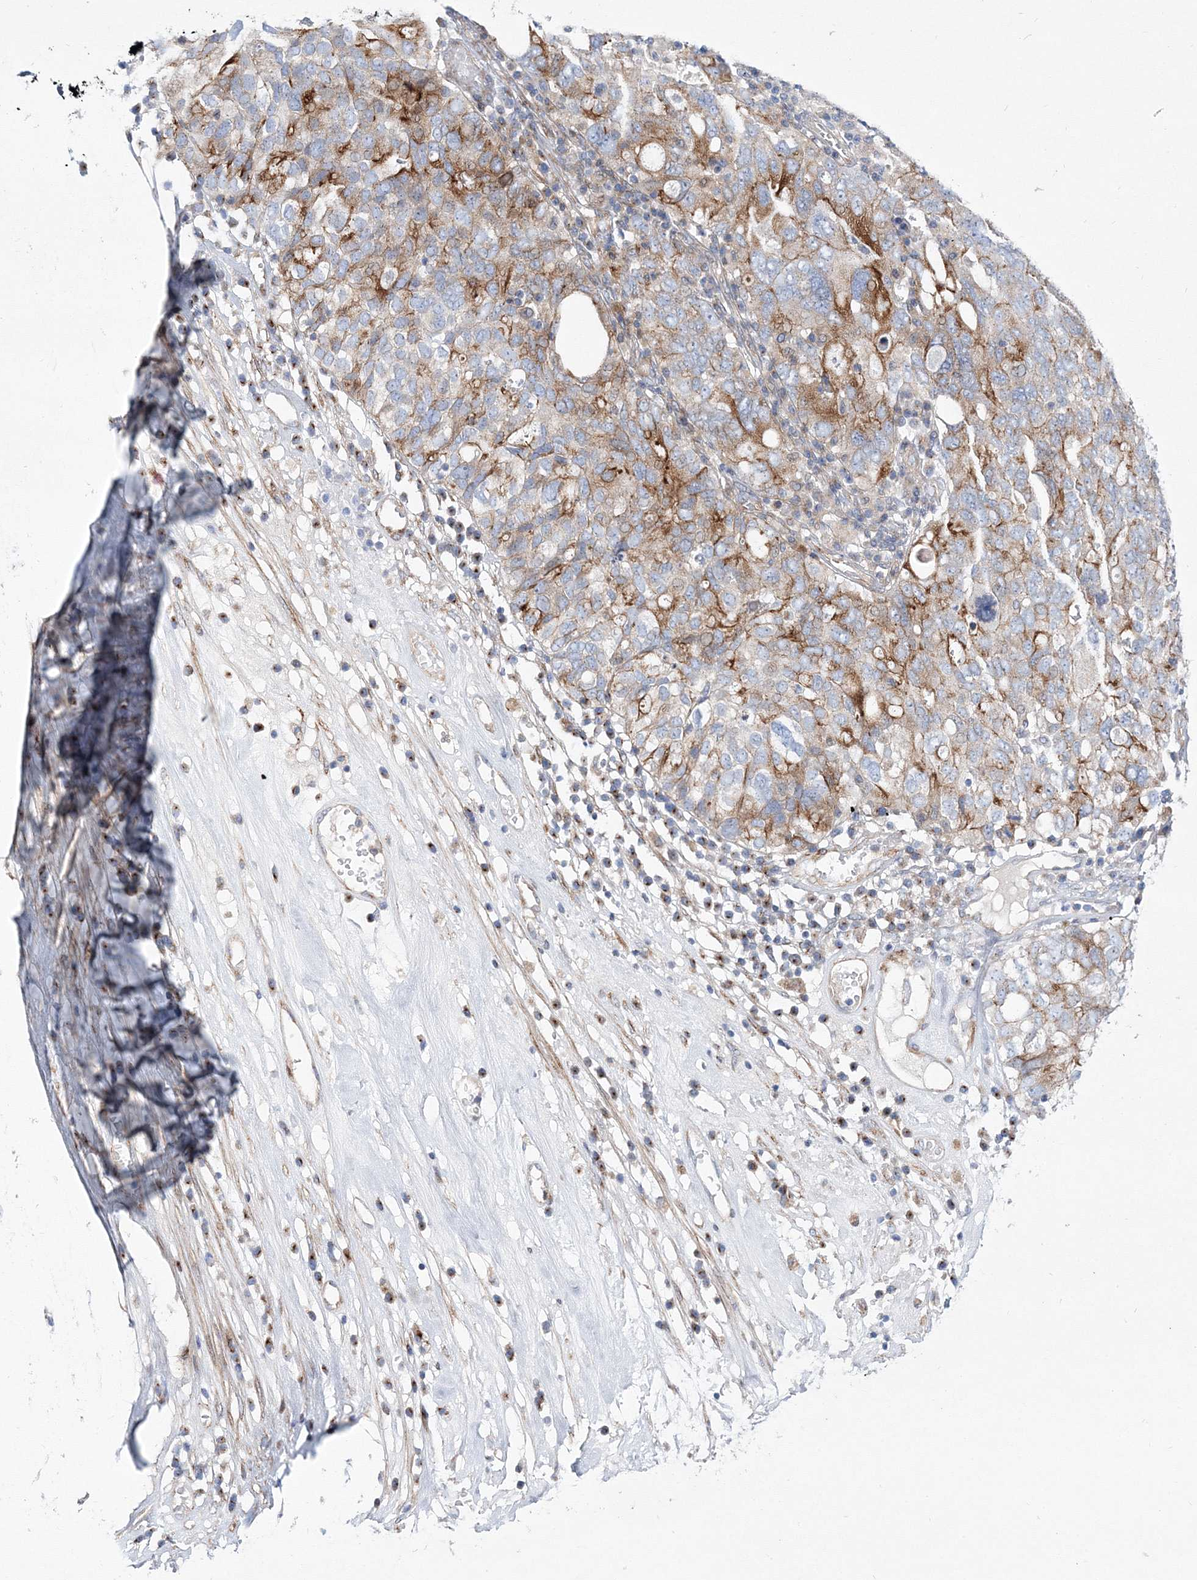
{"staining": {"intensity": "moderate", "quantity": ">75%", "location": "cytoplasmic/membranous"}, "tissue": "ovarian cancer", "cell_type": "Tumor cells", "image_type": "cancer", "snomed": [{"axis": "morphology", "description": "Carcinoma, endometroid"}, {"axis": "topography", "description": "Ovary"}], "caption": "Immunohistochemical staining of ovarian endometroid carcinoma reveals medium levels of moderate cytoplasmic/membranous staining in about >75% of tumor cells. The protein of interest is shown in brown color, while the nuclei are stained blue.", "gene": "ARHGAP32", "patient": {"sex": "female", "age": 62}}